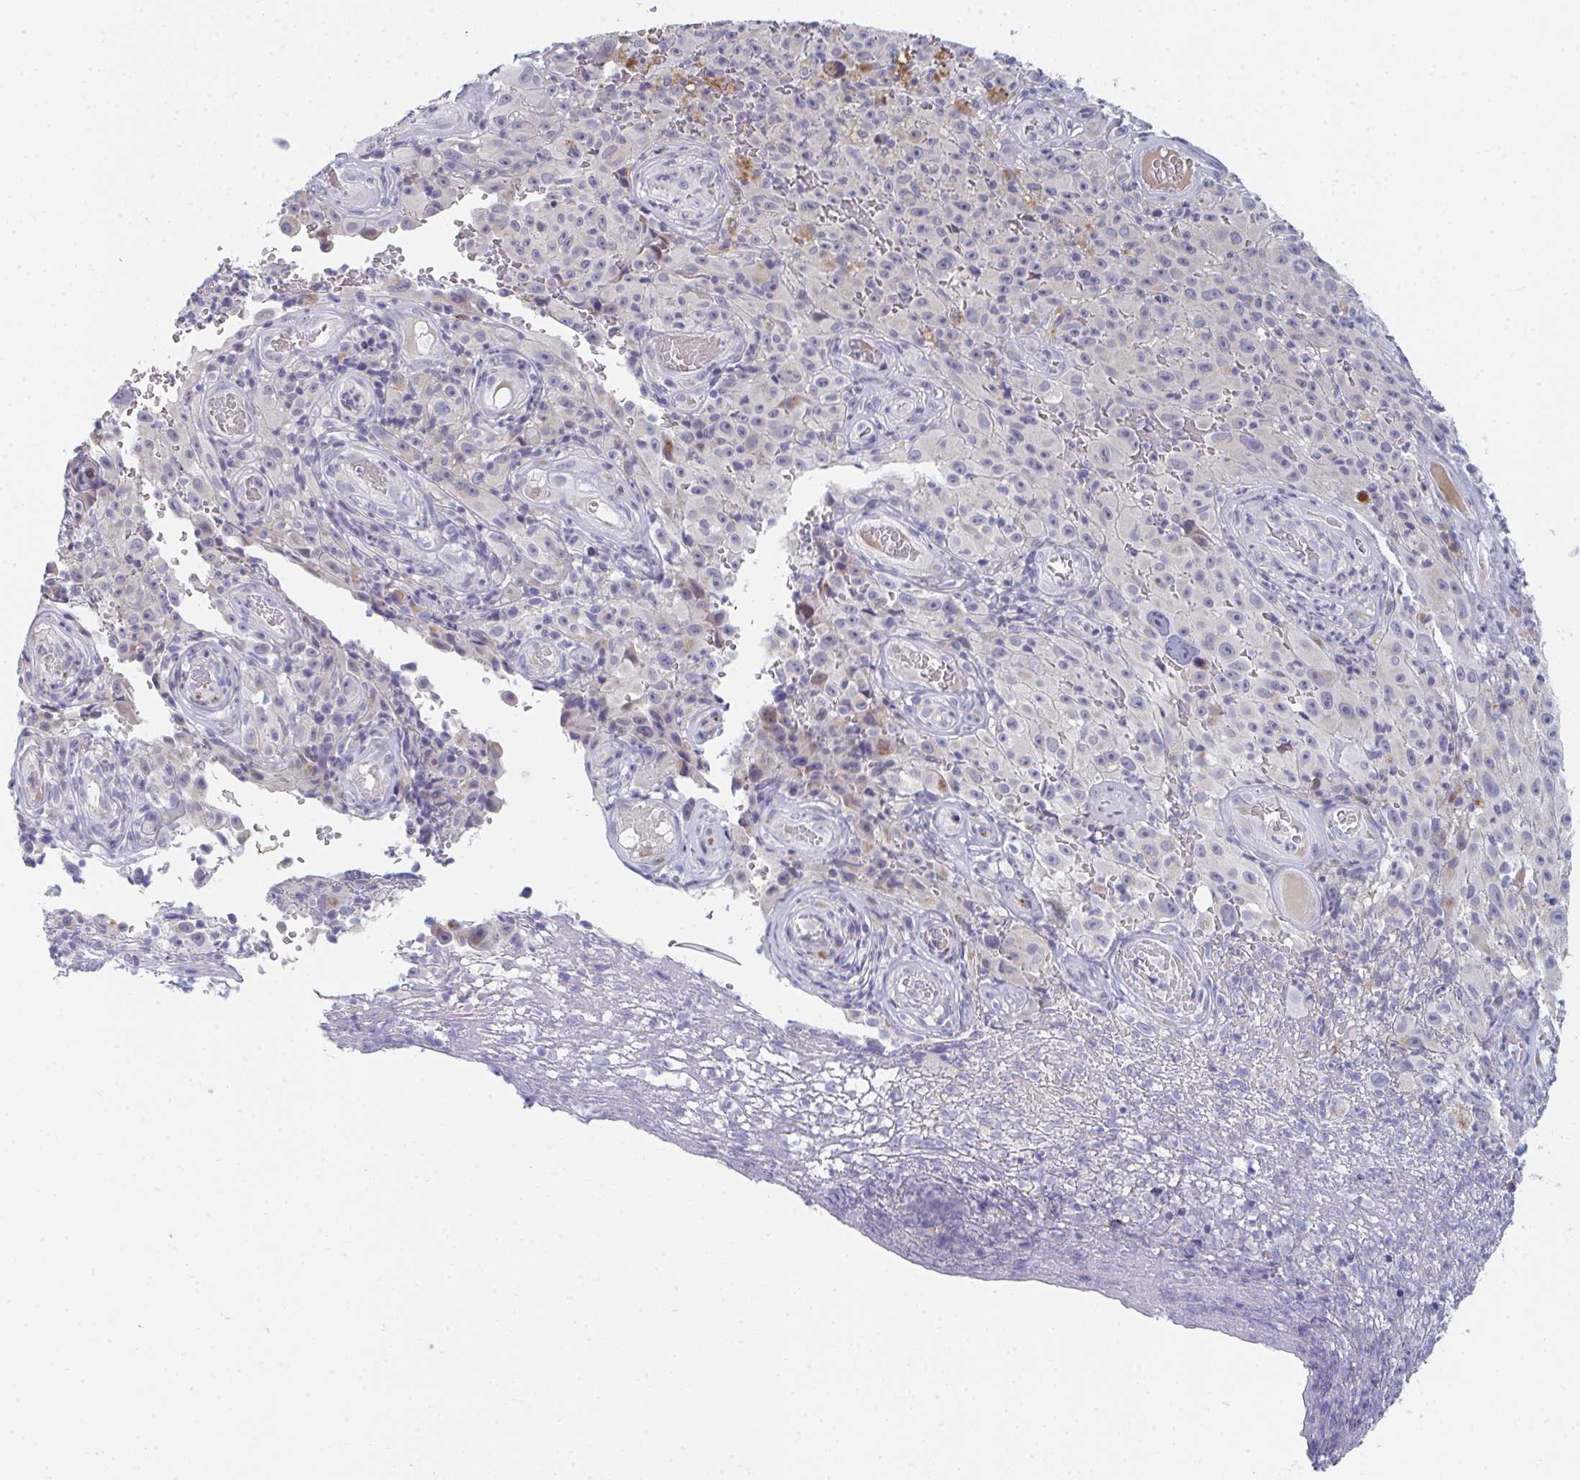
{"staining": {"intensity": "negative", "quantity": "none", "location": "none"}, "tissue": "melanoma", "cell_type": "Tumor cells", "image_type": "cancer", "snomed": [{"axis": "morphology", "description": "Malignant melanoma, NOS"}, {"axis": "topography", "description": "Skin"}], "caption": "IHC micrograph of neoplastic tissue: human malignant melanoma stained with DAB (3,3'-diaminobenzidine) exhibits no significant protein positivity in tumor cells.", "gene": "PSMG1", "patient": {"sex": "female", "age": 82}}